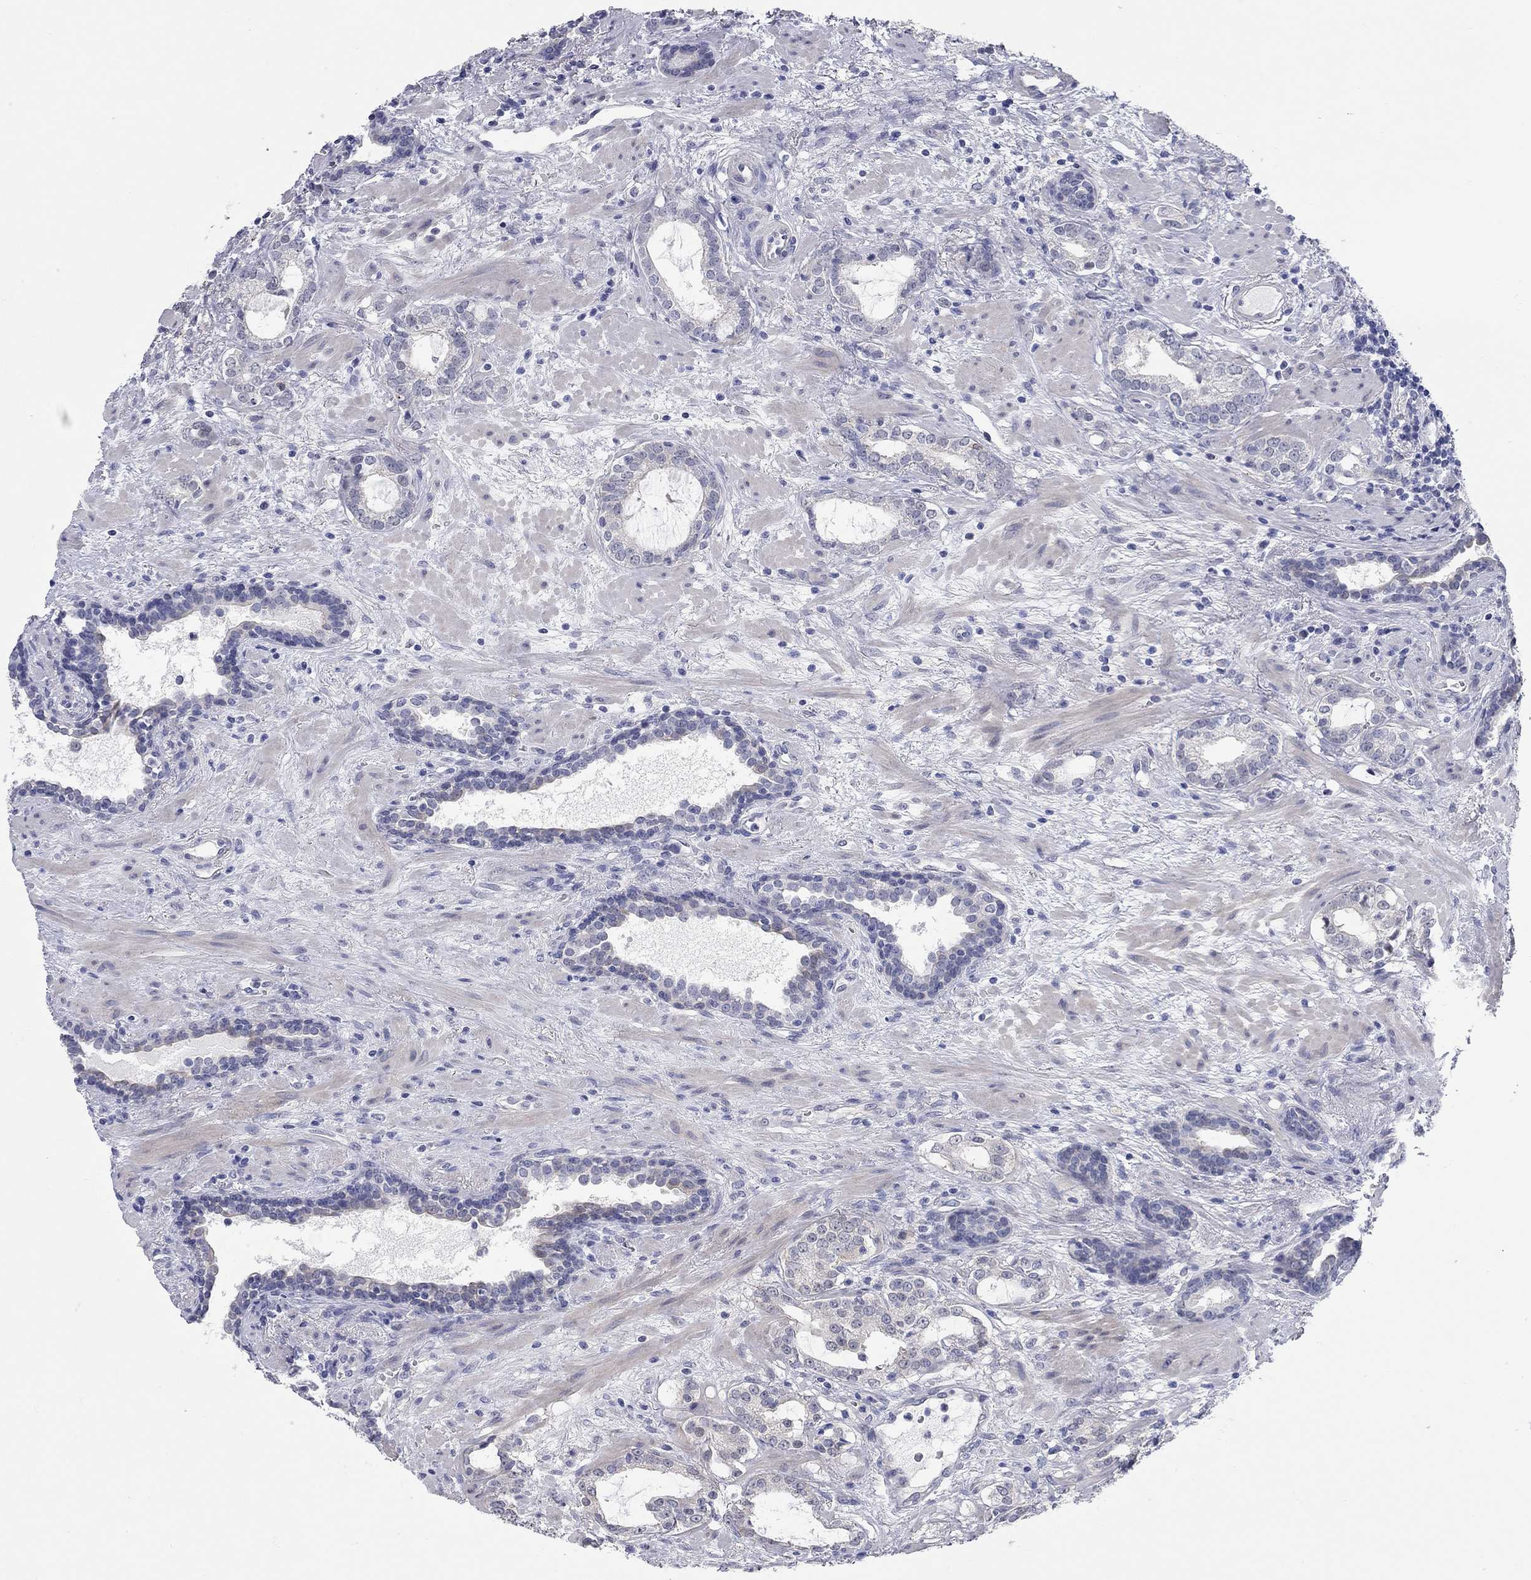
{"staining": {"intensity": "negative", "quantity": "none", "location": "none"}, "tissue": "prostate cancer", "cell_type": "Tumor cells", "image_type": "cancer", "snomed": [{"axis": "morphology", "description": "Adenocarcinoma, NOS"}, {"axis": "topography", "description": "Prostate"}], "caption": "A photomicrograph of human prostate cancer (adenocarcinoma) is negative for staining in tumor cells.", "gene": "WASF3", "patient": {"sex": "male", "age": 66}}